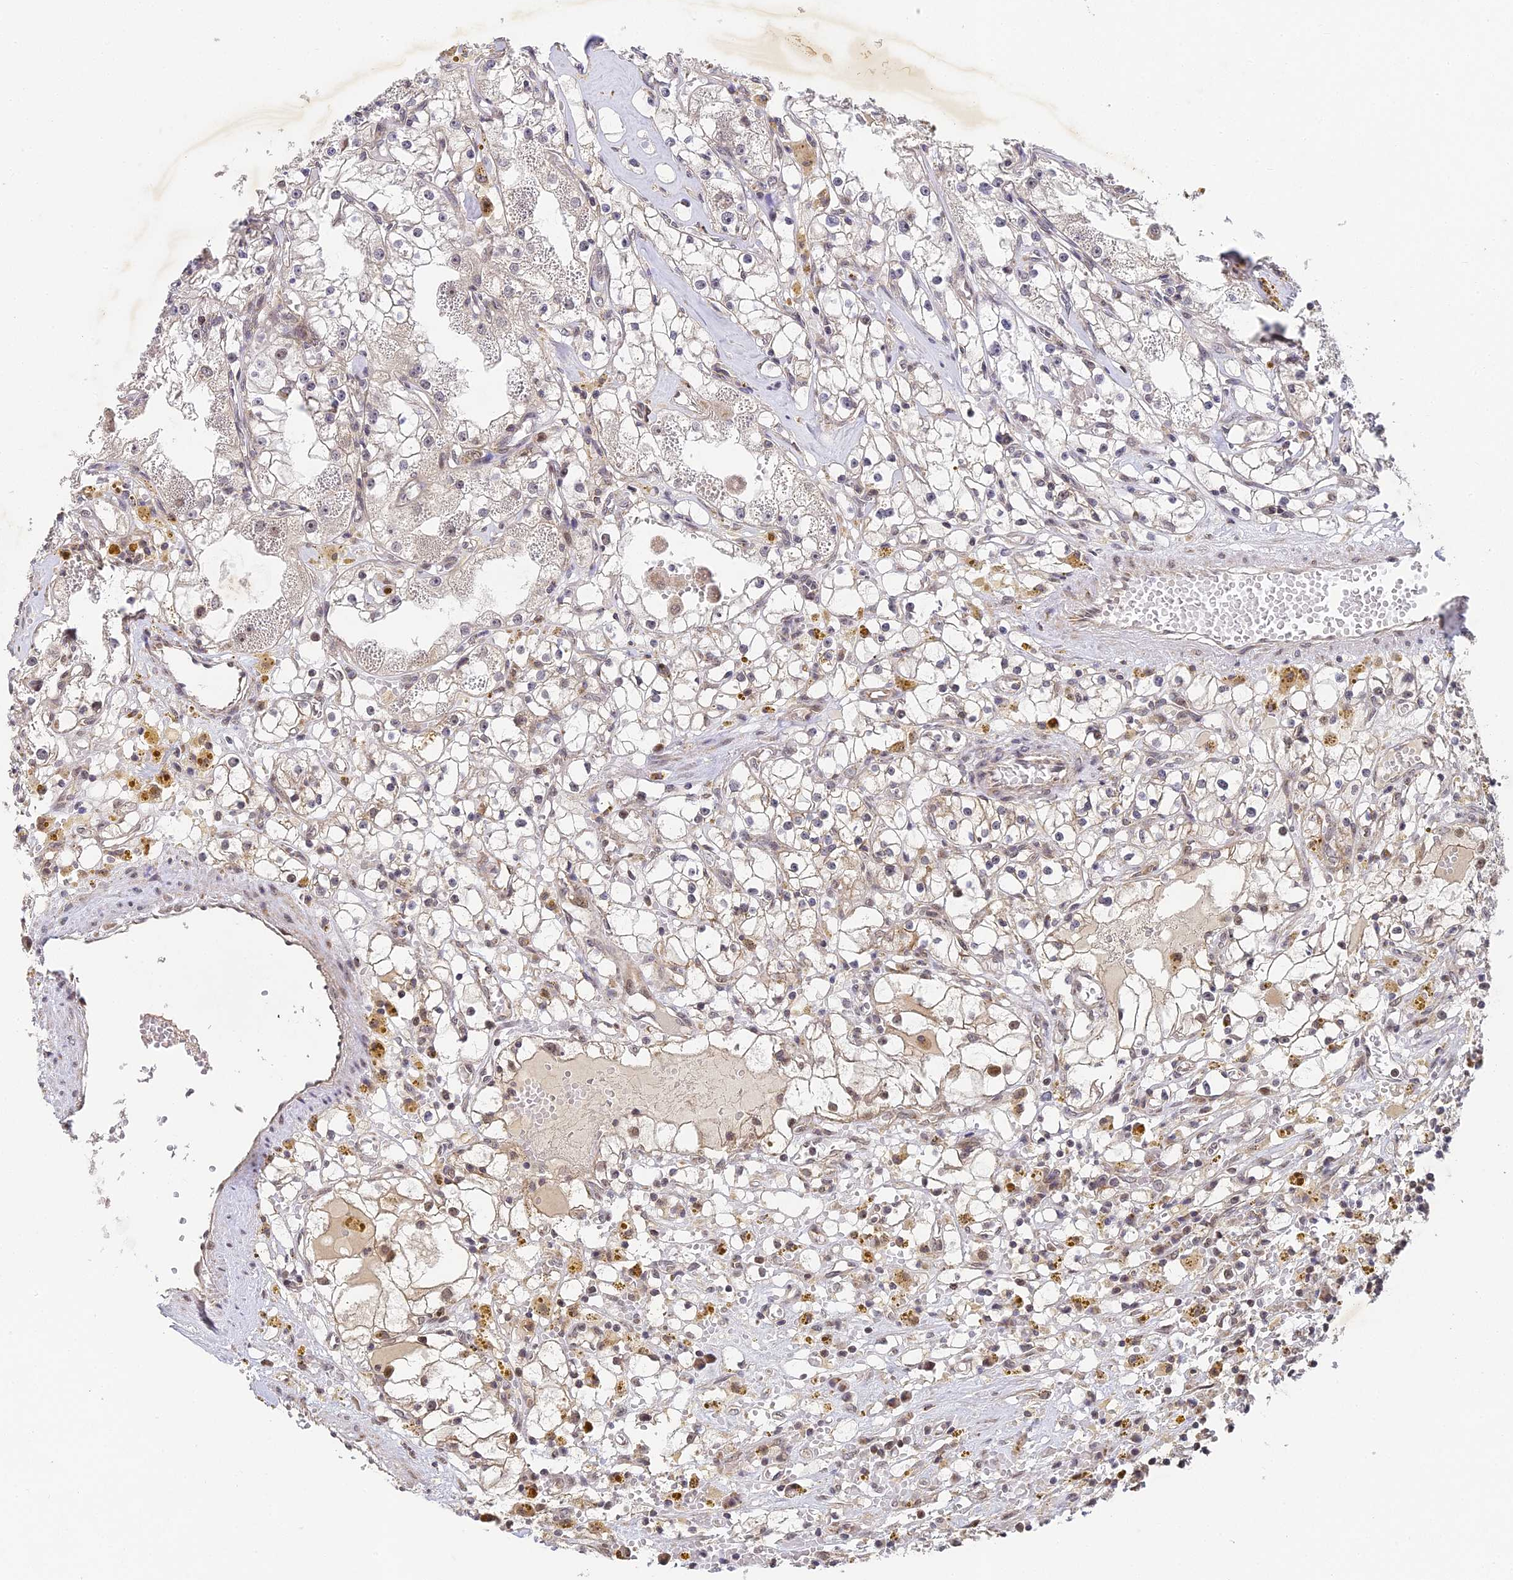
{"staining": {"intensity": "moderate", "quantity": "<25%", "location": "nuclear"}, "tissue": "renal cancer", "cell_type": "Tumor cells", "image_type": "cancer", "snomed": [{"axis": "morphology", "description": "Adenocarcinoma, NOS"}, {"axis": "topography", "description": "Kidney"}], "caption": "Brown immunohistochemical staining in human adenocarcinoma (renal) shows moderate nuclear staining in approximately <25% of tumor cells.", "gene": "DNAAF10", "patient": {"sex": "male", "age": 56}}